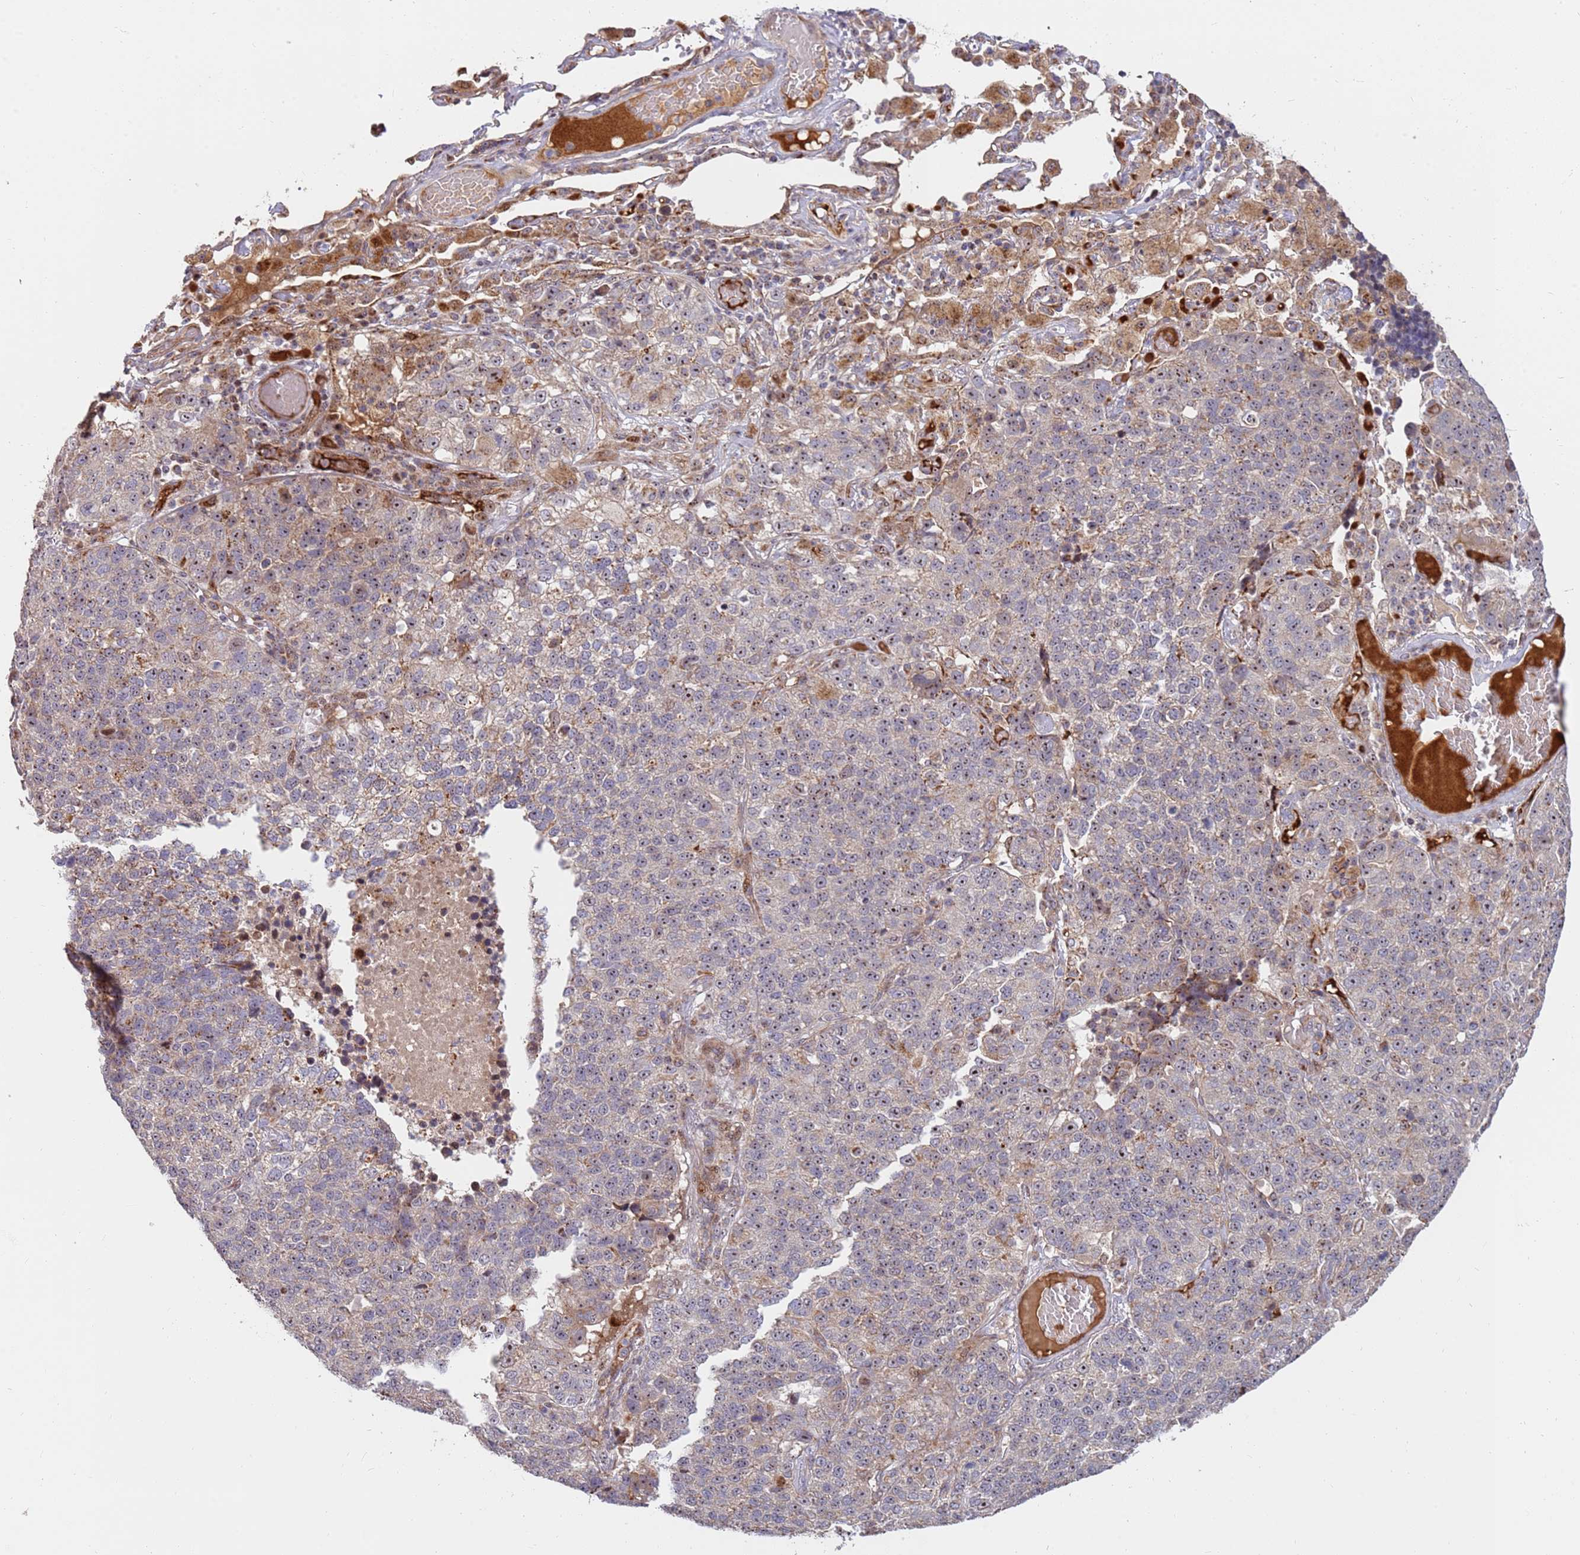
{"staining": {"intensity": "weak", "quantity": "25%-75%", "location": "cytoplasmic/membranous"}, "tissue": "lung cancer", "cell_type": "Tumor cells", "image_type": "cancer", "snomed": [{"axis": "morphology", "description": "Adenocarcinoma, NOS"}, {"axis": "topography", "description": "Lung"}], "caption": "Lung cancer was stained to show a protein in brown. There is low levels of weak cytoplasmic/membranous expression in approximately 25%-75% of tumor cells.", "gene": "KIF25", "patient": {"sex": "male", "age": 49}}